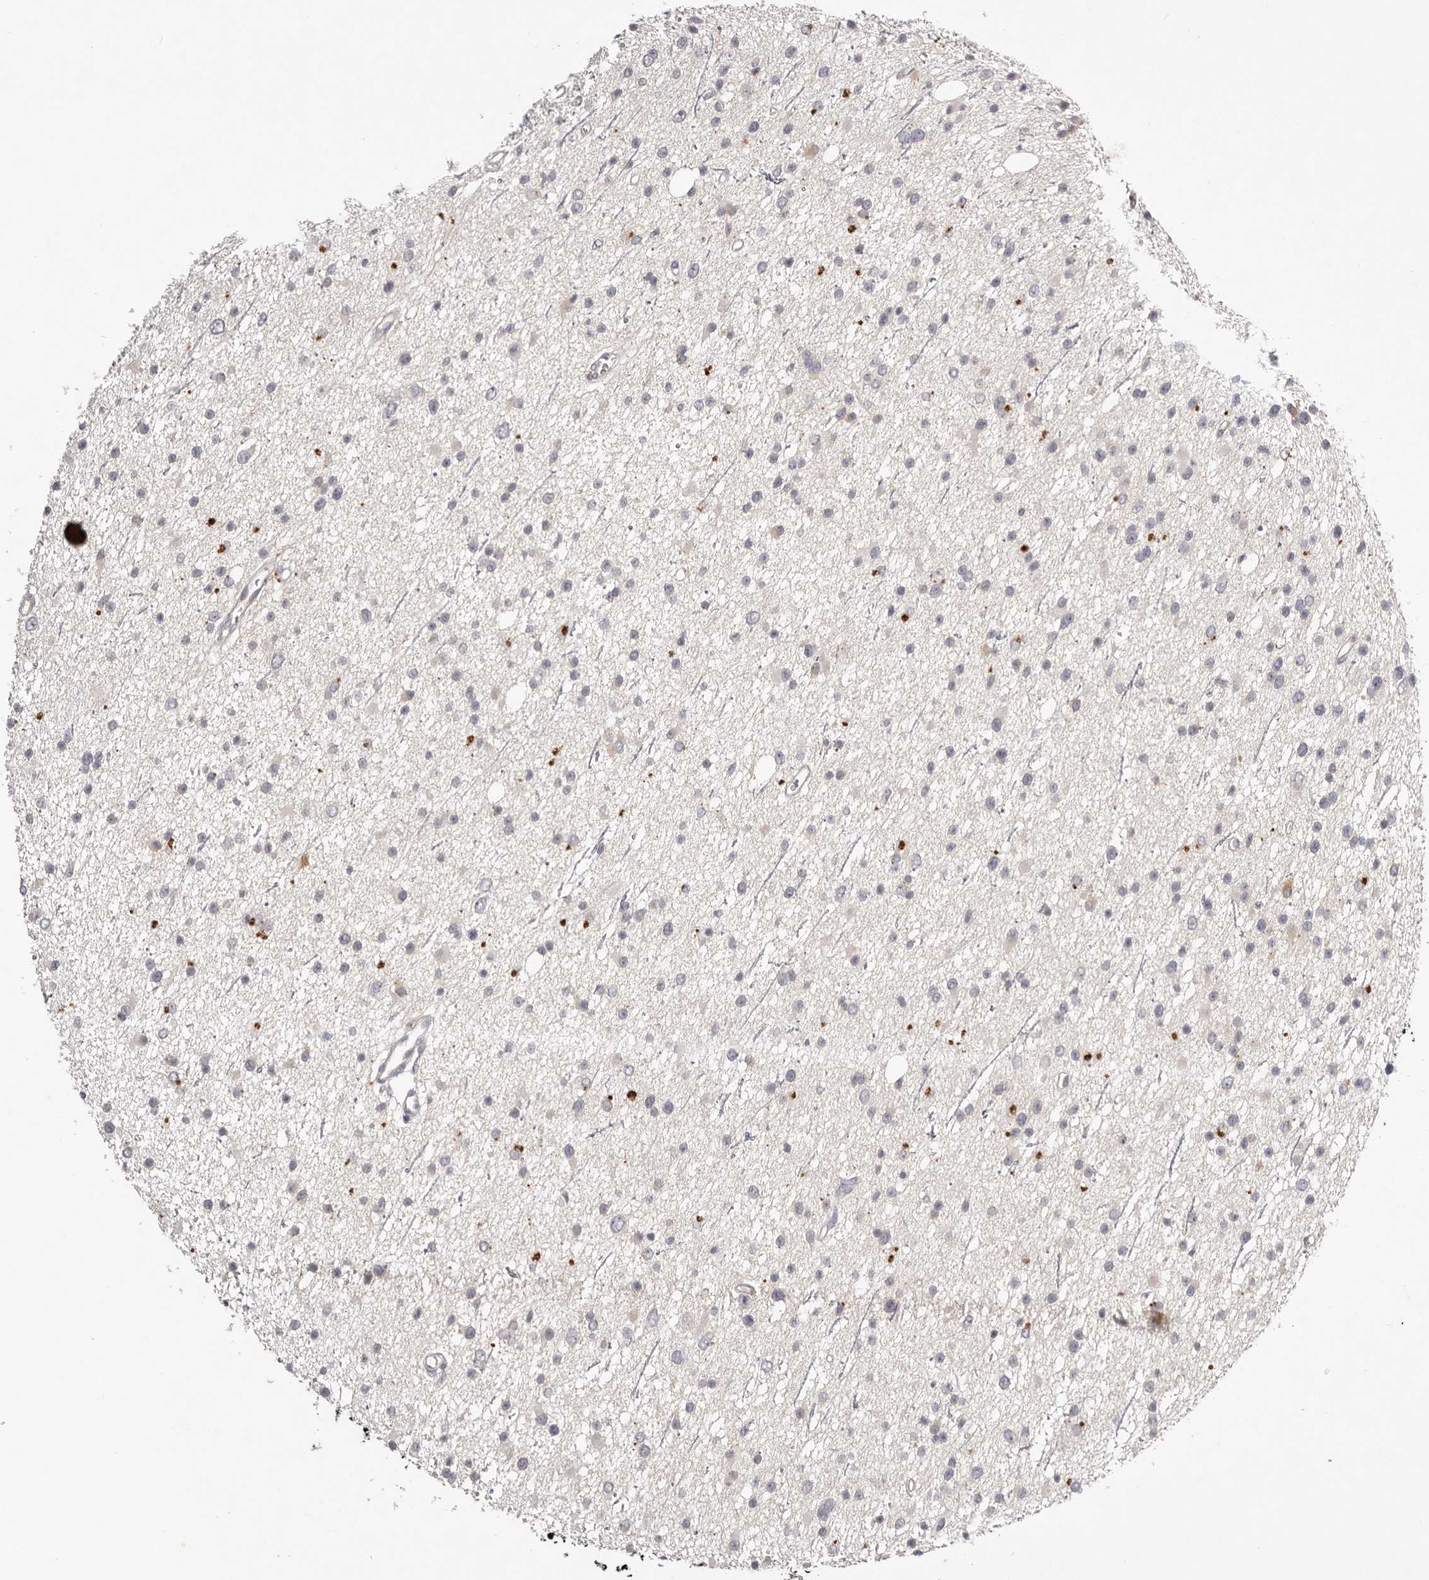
{"staining": {"intensity": "negative", "quantity": "none", "location": "none"}, "tissue": "glioma", "cell_type": "Tumor cells", "image_type": "cancer", "snomed": [{"axis": "morphology", "description": "Glioma, malignant, Low grade"}, {"axis": "topography", "description": "Cerebral cortex"}], "caption": "The histopathology image demonstrates no staining of tumor cells in malignant glioma (low-grade). The staining was performed using DAB (3,3'-diaminobenzidine) to visualize the protein expression in brown, while the nuclei were stained in blue with hematoxylin (Magnification: 20x).", "gene": "SCUBE2", "patient": {"sex": "female", "age": 39}}